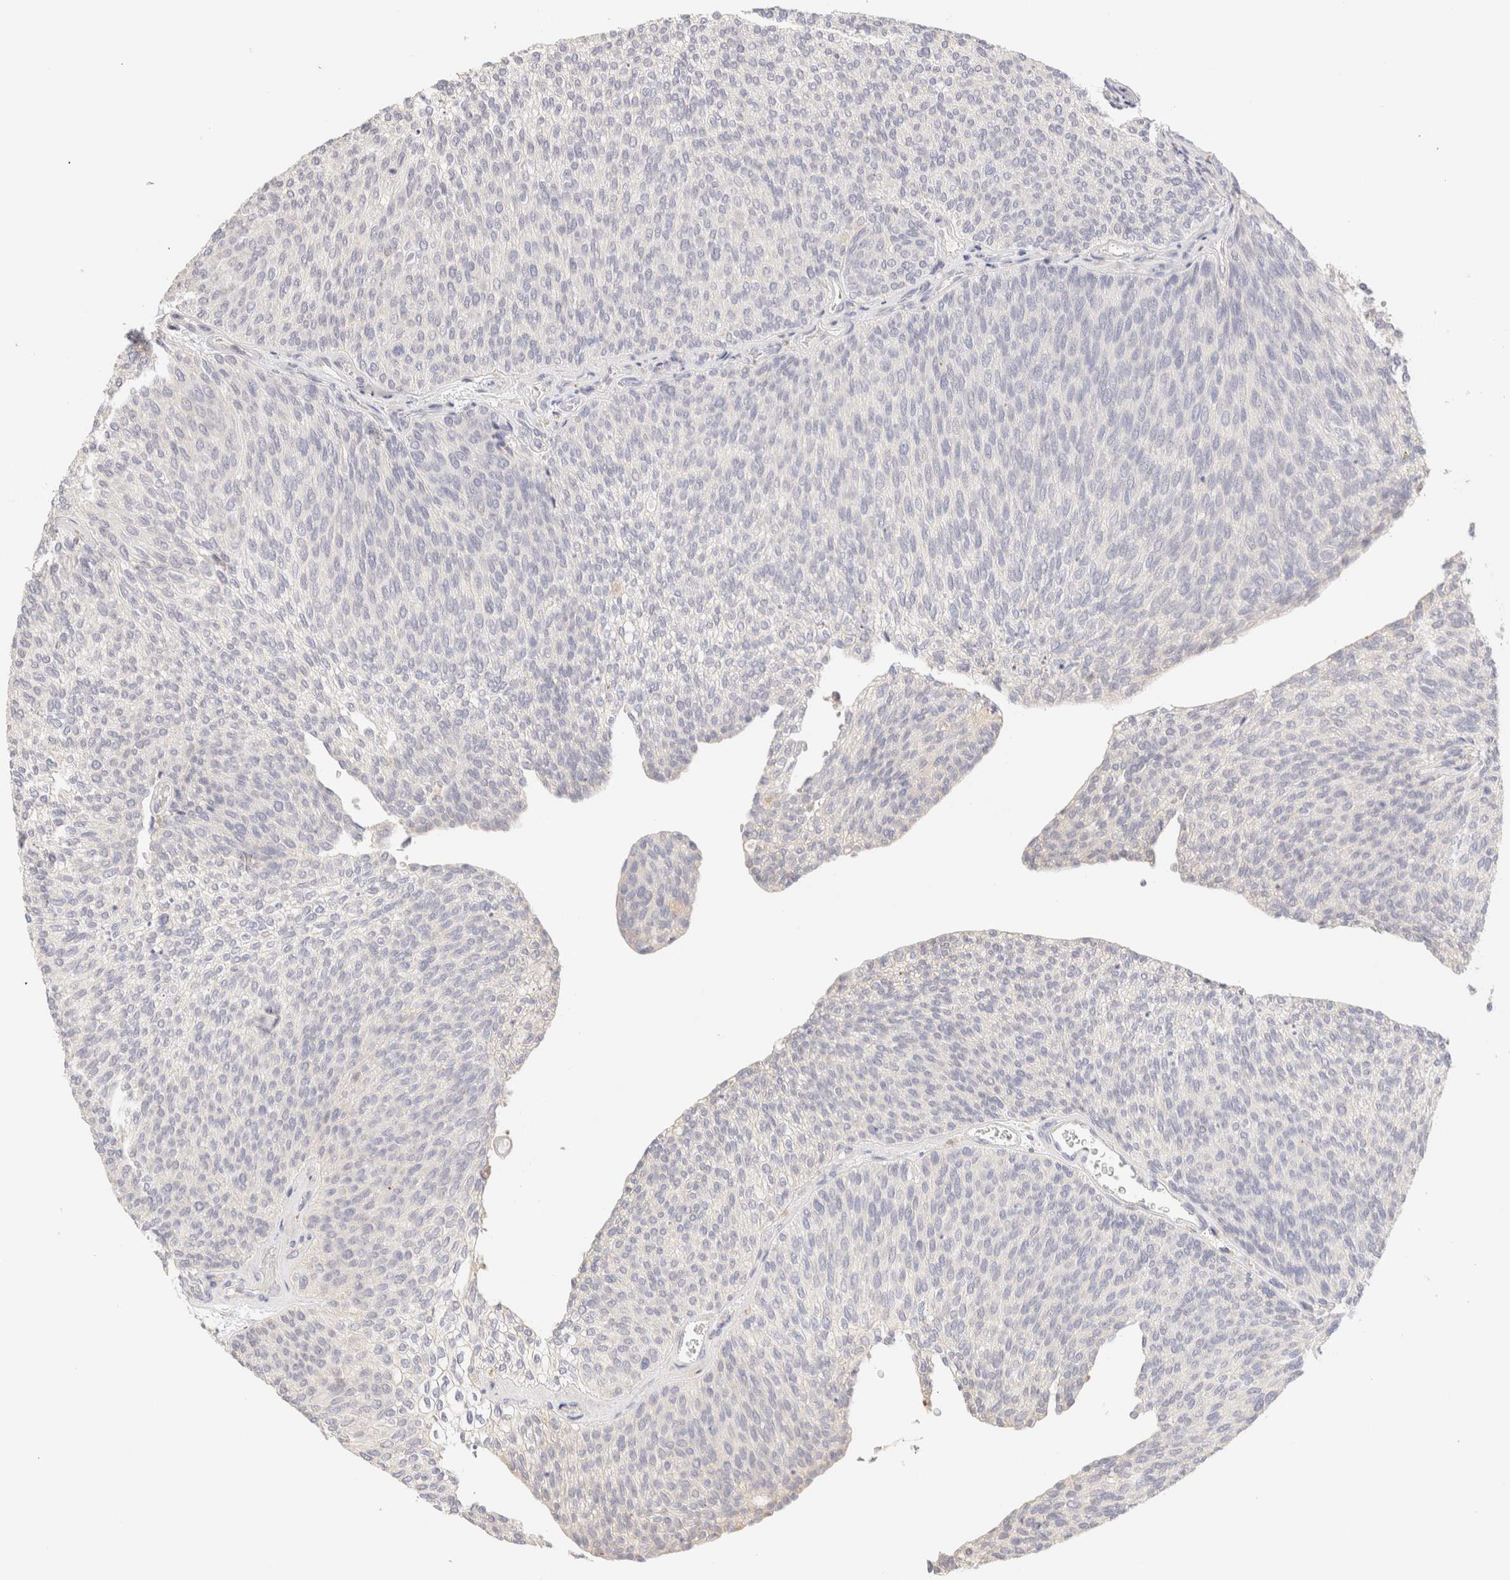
{"staining": {"intensity": "negative", "quantity": "none", "location": "none"}, "tissue": "urothelial cancer", "cell_type": "Tumor cells", "image_type": "cancer", "snomed": [{"axis": "morphology", "description": "Urothelial carcinoma, Low grade"}, {"axis": "topography", "description": "Urinary bladder"}], "caption": "Immunohistochemistry histopathology image of neoplastic tissue: urothelial carcinoma (low-grade) stained with DAB exhibits no significant protein positivity in tumor cells.", "gene": "SCGB2A2", "patient": {"sex": "female", "age": 79}}